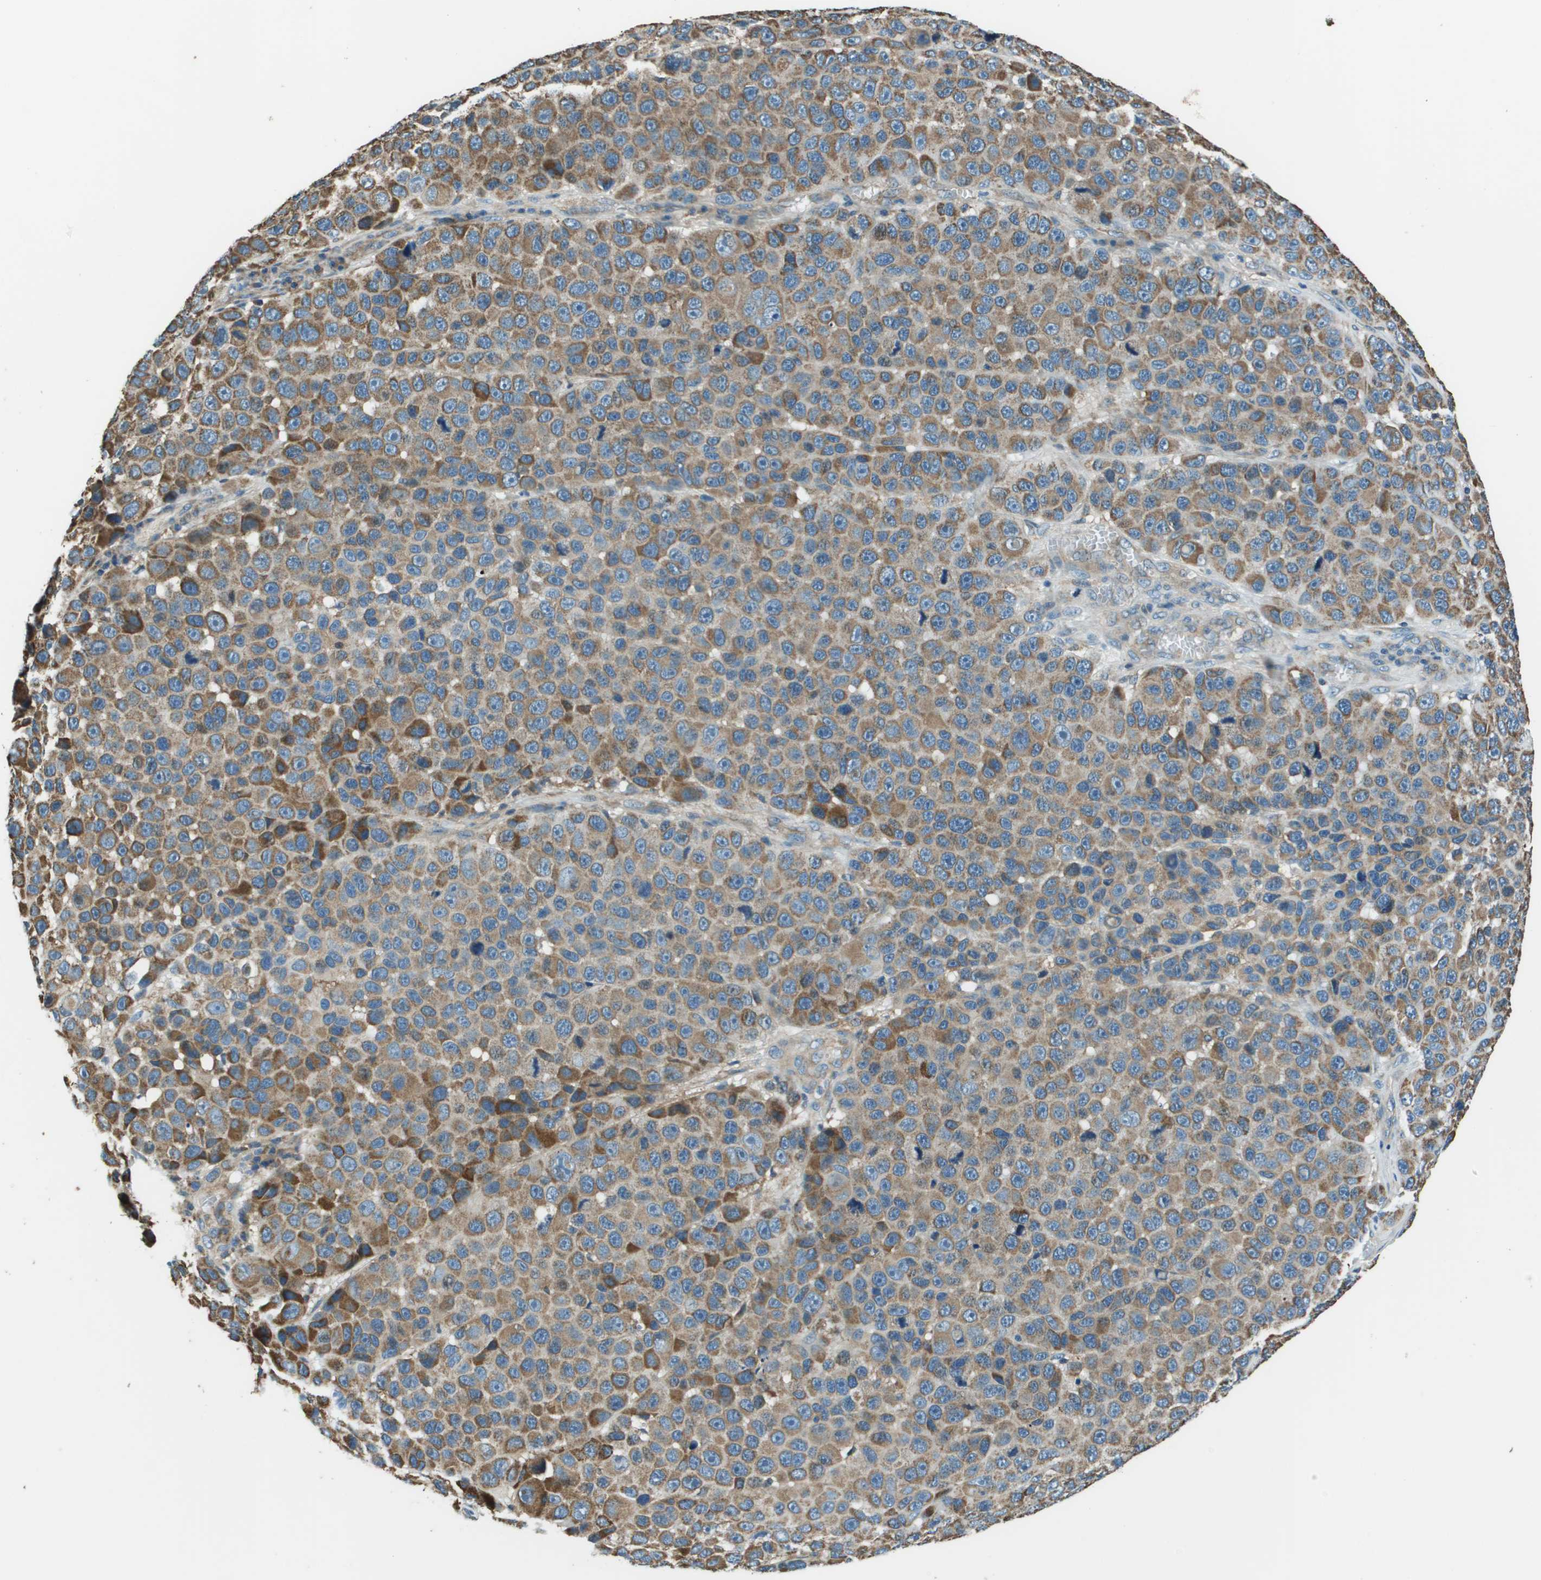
{"staining": {"intensity": "moderate", "quantity": ">75%", "location": "cytoplasmic/membranous"}, "tissue": "melanoma", "cell_type": "Tumor cells", "image_type": "cancer", "snomed": [{"axis": "morphology", "description": "Malignant melanoma, NOS"}, {"axis": "topography", "description": "Skin"}], "caption": "IHC photomicrograph of neoplastic tissue: human melanoma stained using immunohistochemistry (IHC) demonstrates medium levels of moderate protein expression localized specifically in the cytoplasmic/membranous of tumor cells, appearing as a cytoplasmic/membranous brown color.", "gene": "TMEM51", "patient": {"sex": "male", "age": 53}}